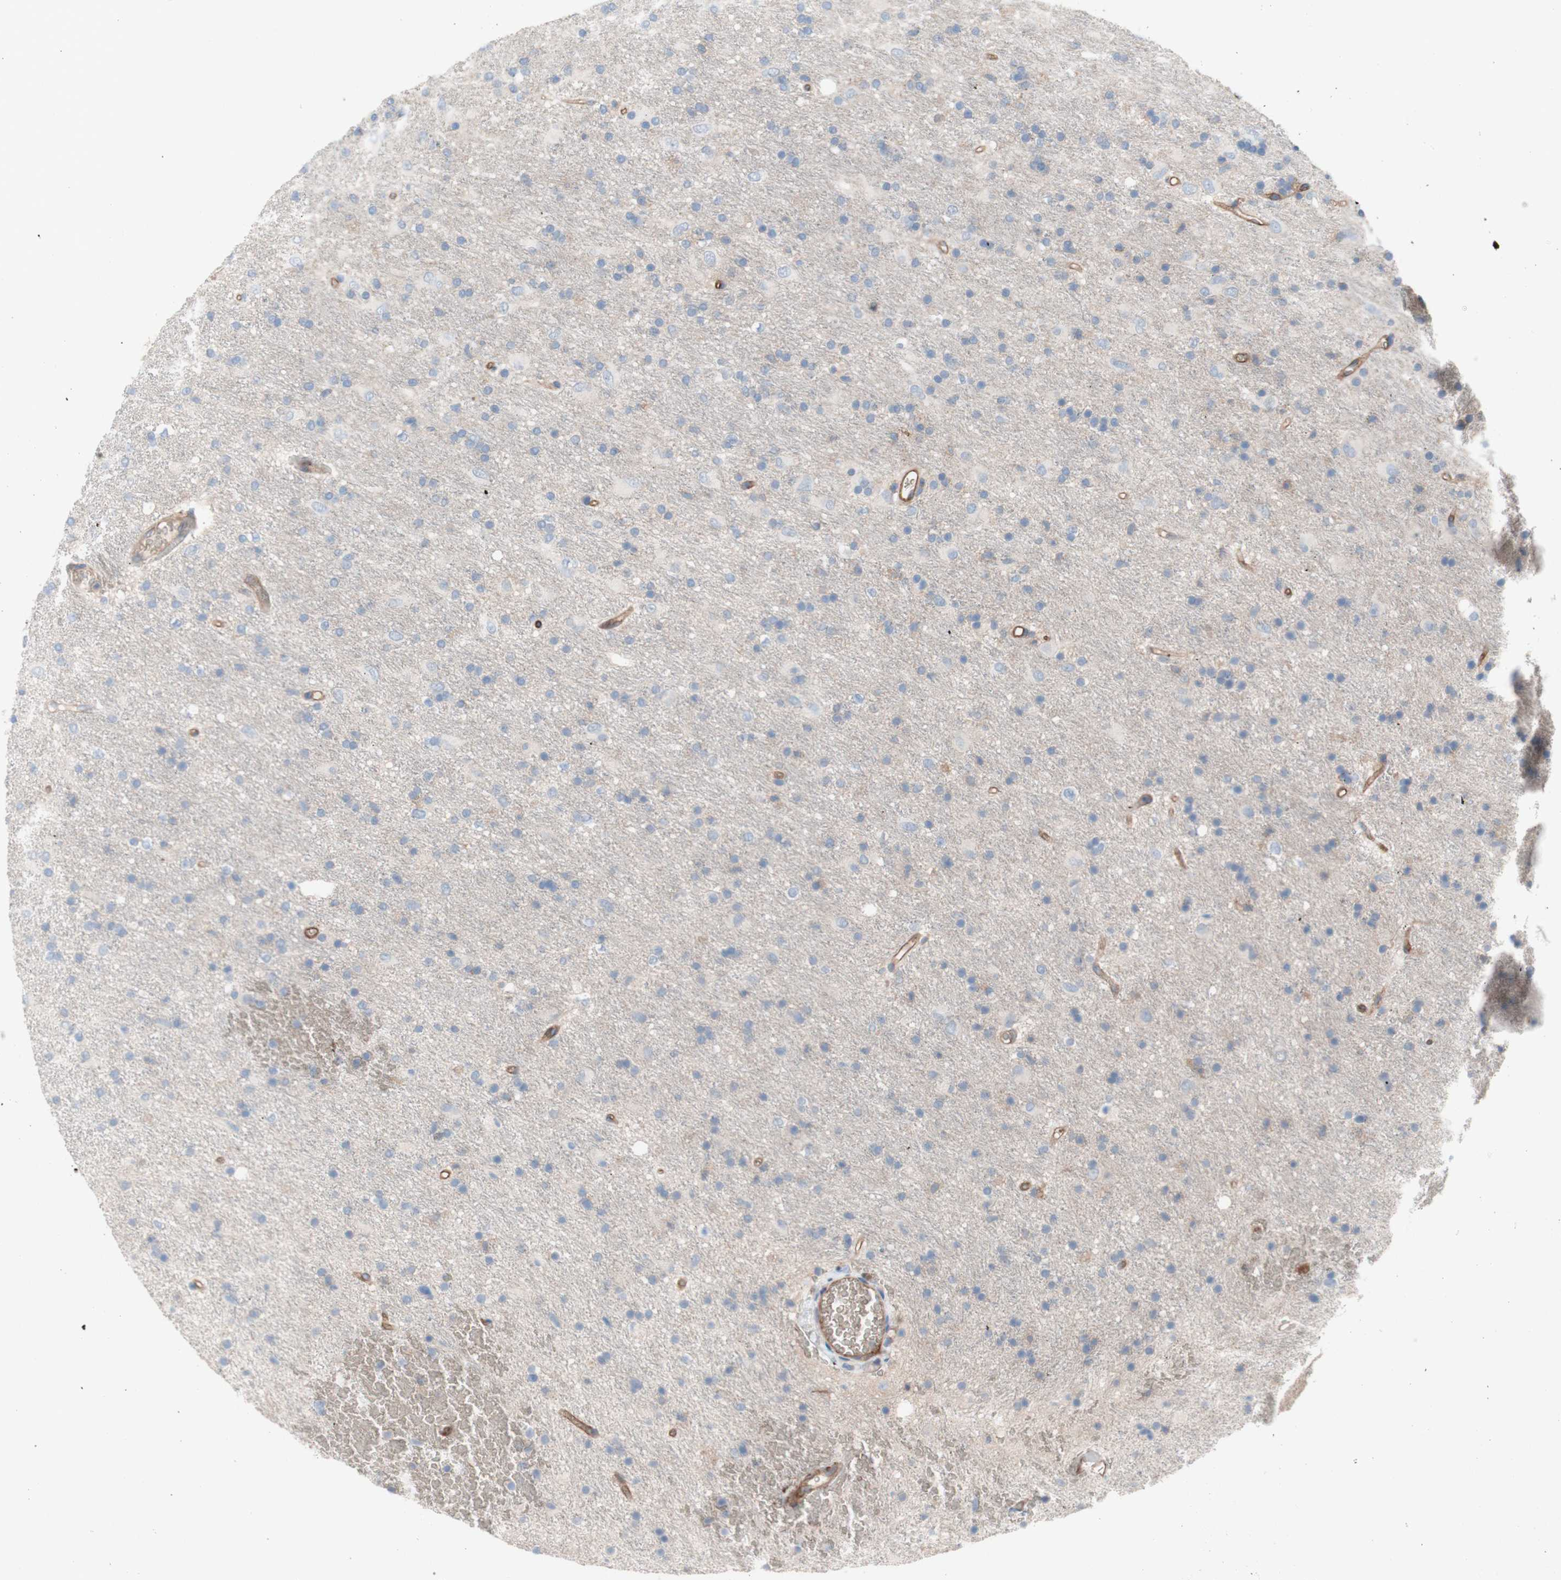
{"staining": {"intensity": "negative", "quantity": "none", "location": "none"}, "tissue": "glioma", "cell_type": "Tumor cells", "image_type": "cancer", "snomed": [{"axis": "morphology", "description": "Glioma, malignant, Low grade"}, {"axis": "topography", "description": "Brain"}], "caption": "The image reveals no significant expression in tumor cells of low-grade glioma (malignant).", "gene": "CD46", "patient": {"sex": "male", "age": 77}}